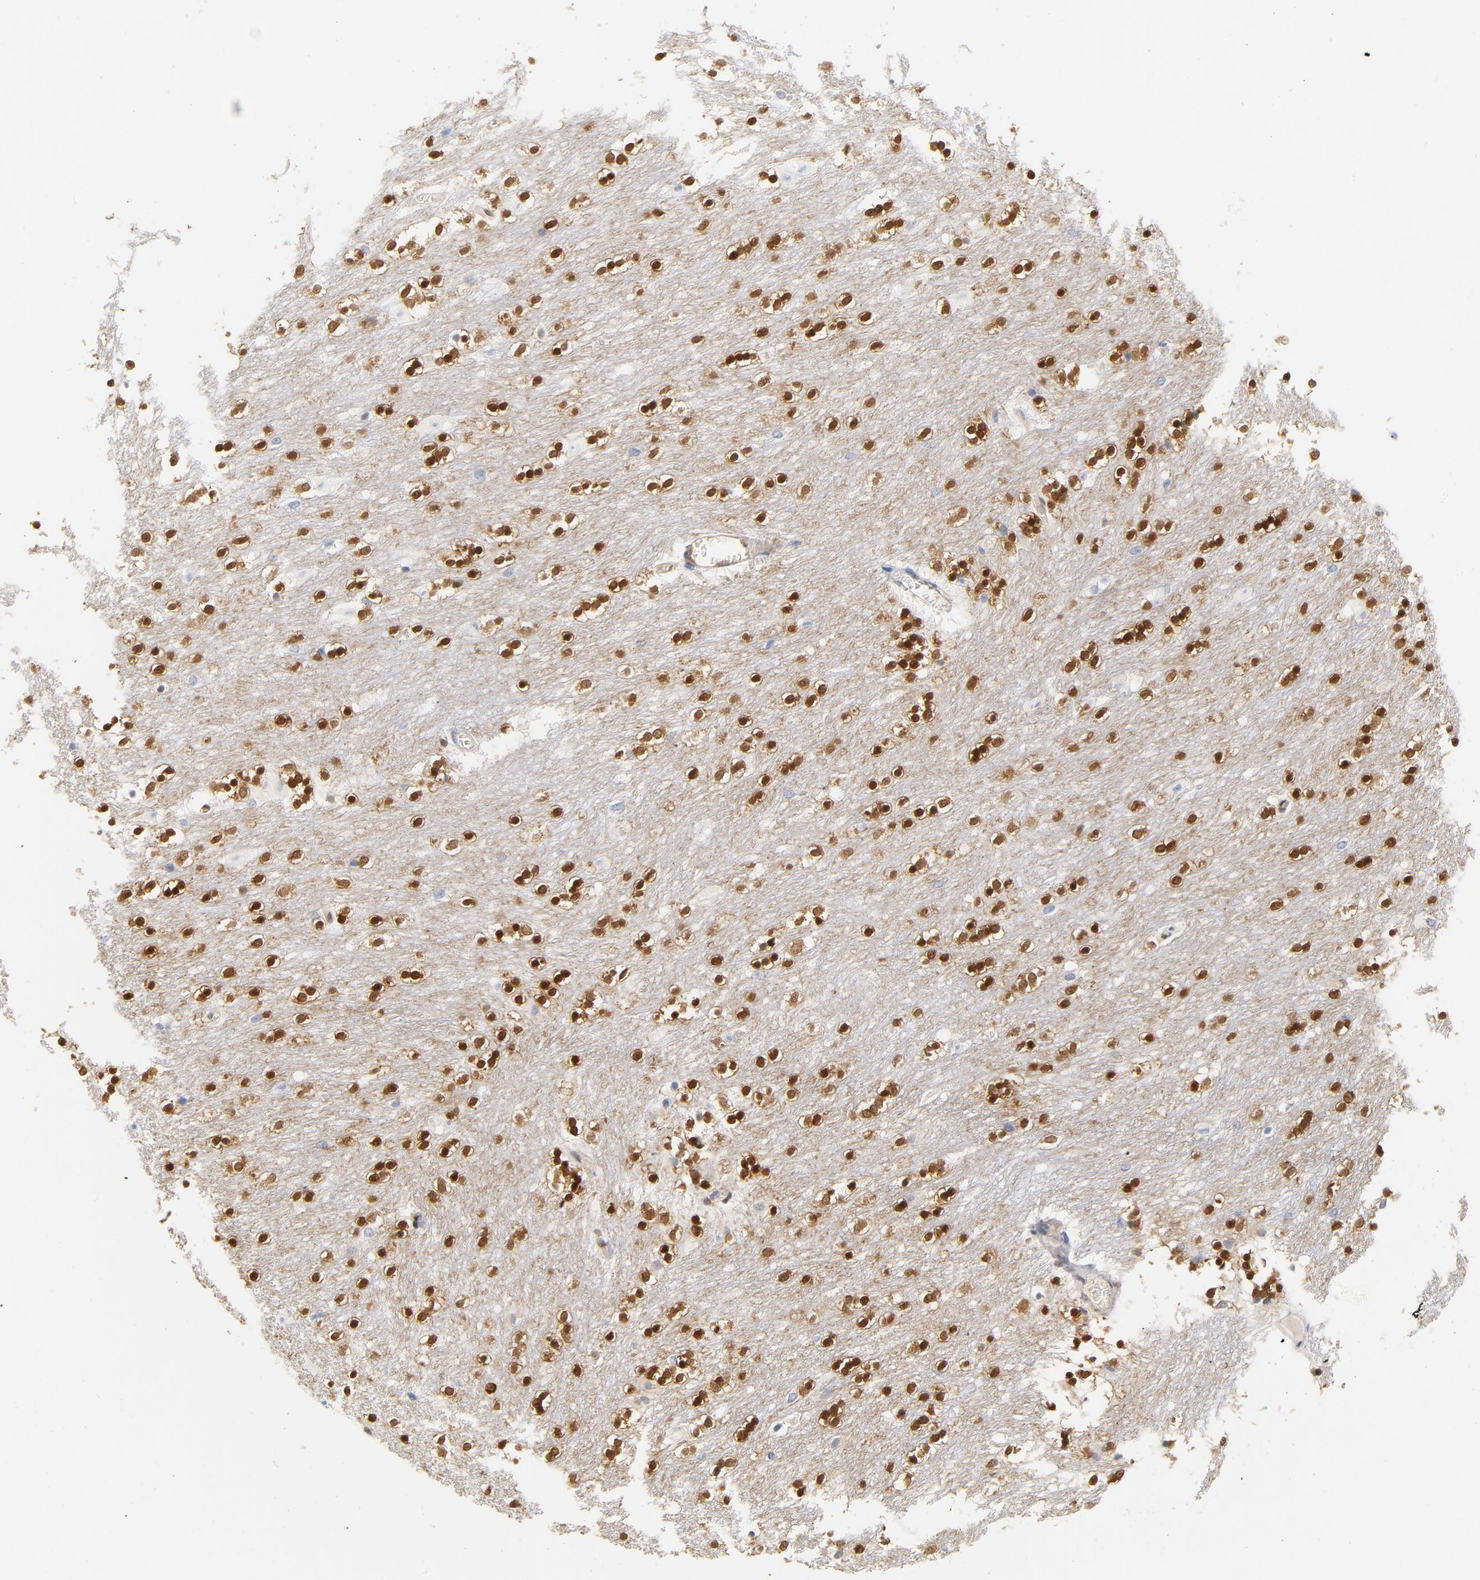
{"staining": {"intensity": "negative", "quantity": "none", "location": "none"}, "tissue": "caudate", "cell_type": "Glial cells", "image_type": "normal", "snomed": [{"axis": "morphology", "description": "Normal tissue, NOS"}, {"axis": "topography", "description": "Lateral ventricle wall"}], "caption": "IHC image of normal caudate: human caudate stained with DAB shows no significant protein expression in glial cells.", "gene": "CDKN1B", "patient": {"sex": "female", "age": 54}}